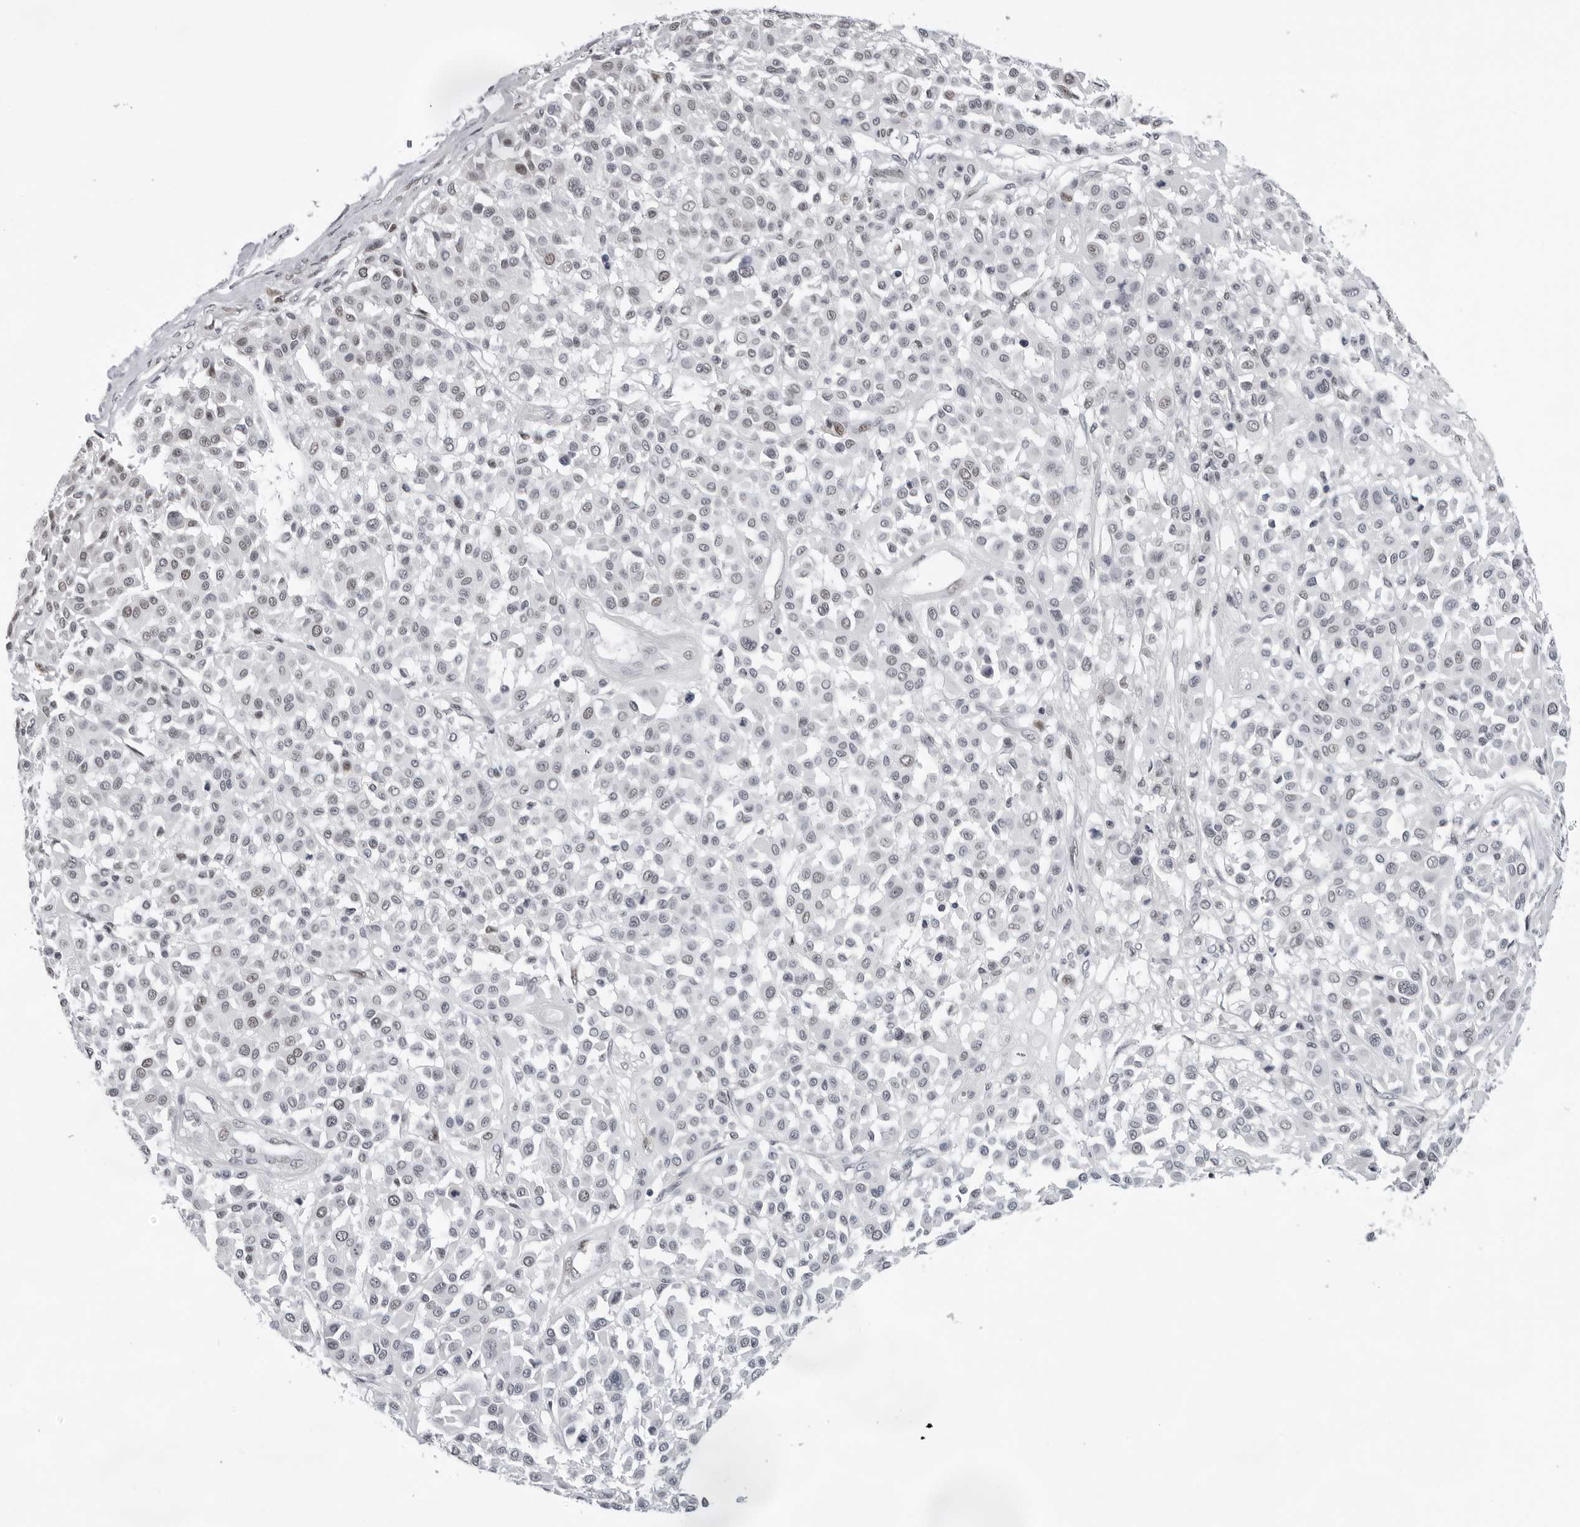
{"staining": {"intensity": "weak", "quantity": "<25%", "location": "nuclear"}, "tissue": "melanoma", "cell_type": "Tumor cells", "image_type": "cancer", "snomed": [{"axis": "morphology", "description": "Malignant melanoma, Metastatic site"}, {"axis": "topography", "description": "Soft tissue"}], "caption": "Tumor cells are negative for brown protein staining in malignant melanoma (metastatic site).", "gene": "USP1", "patient": {"sex": "male", "age": 41}}